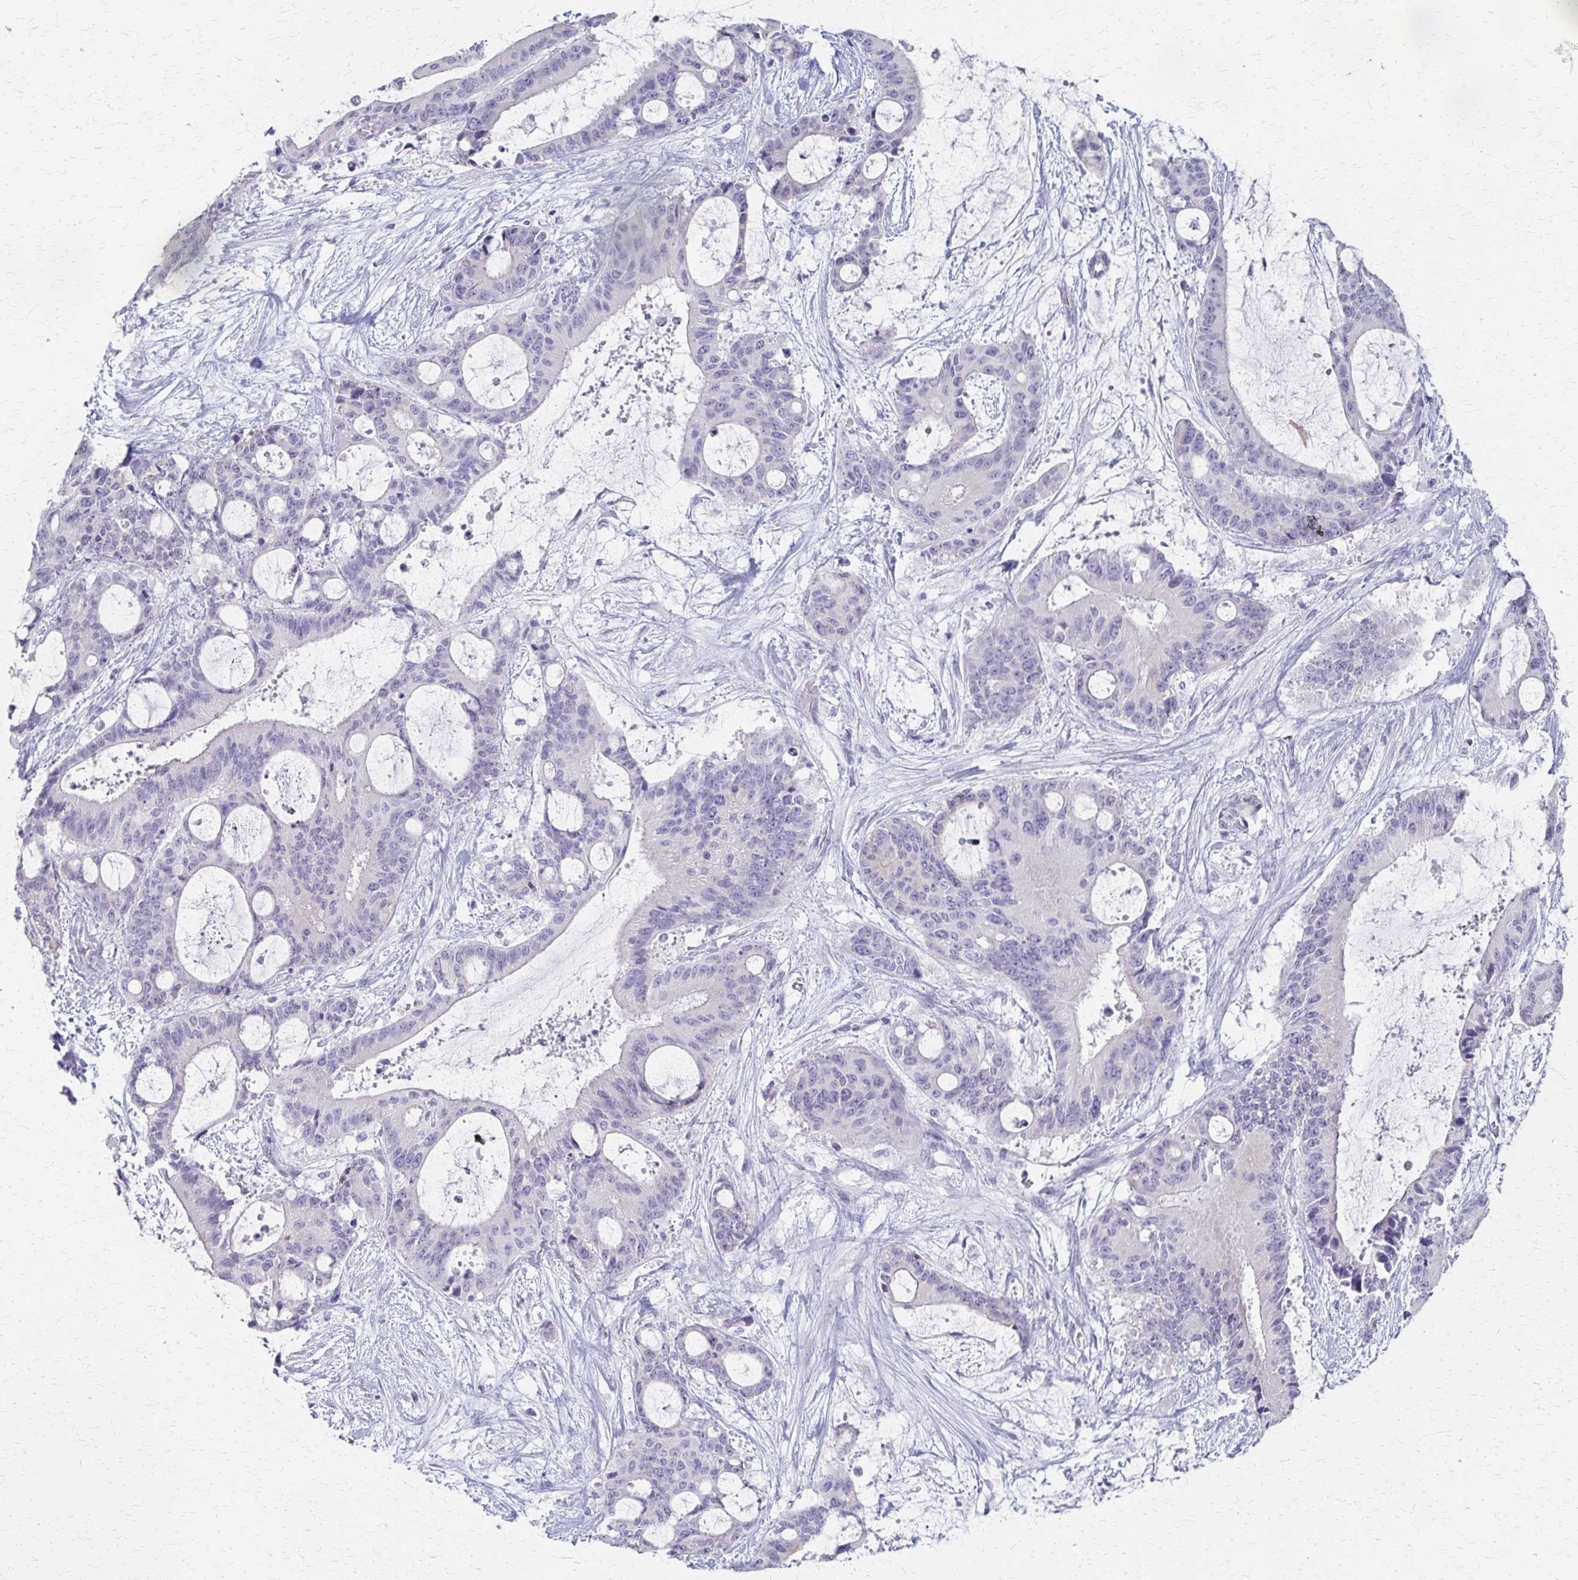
{"staining": {"intensity": "negative", "quantity": "none", "location": "none"}, "tissue": "liver cancer", "cell_type": "Tumor cells", "image_type": "cancer", "snomed": [{"axis": "morphology", "description": "Normal tissue, NOS"}, {"axis": "morphology", "description": "Cholangiocarcinoma"}, {"axis": "topography", "description": "Liver"}, {"axis": "topography", "description": "Peripheral nerve tissue"}], "caption": "Immunohistochemistry micrograph of neoplastic tissue: liver cholangiocarcinoma stained with DAB (3,3'-diaminobenzidine) demonstrates no significant protein positivity in tumor cells.", "gene": "CYB5A", "patient": {"sex": "female", "age": 73}}